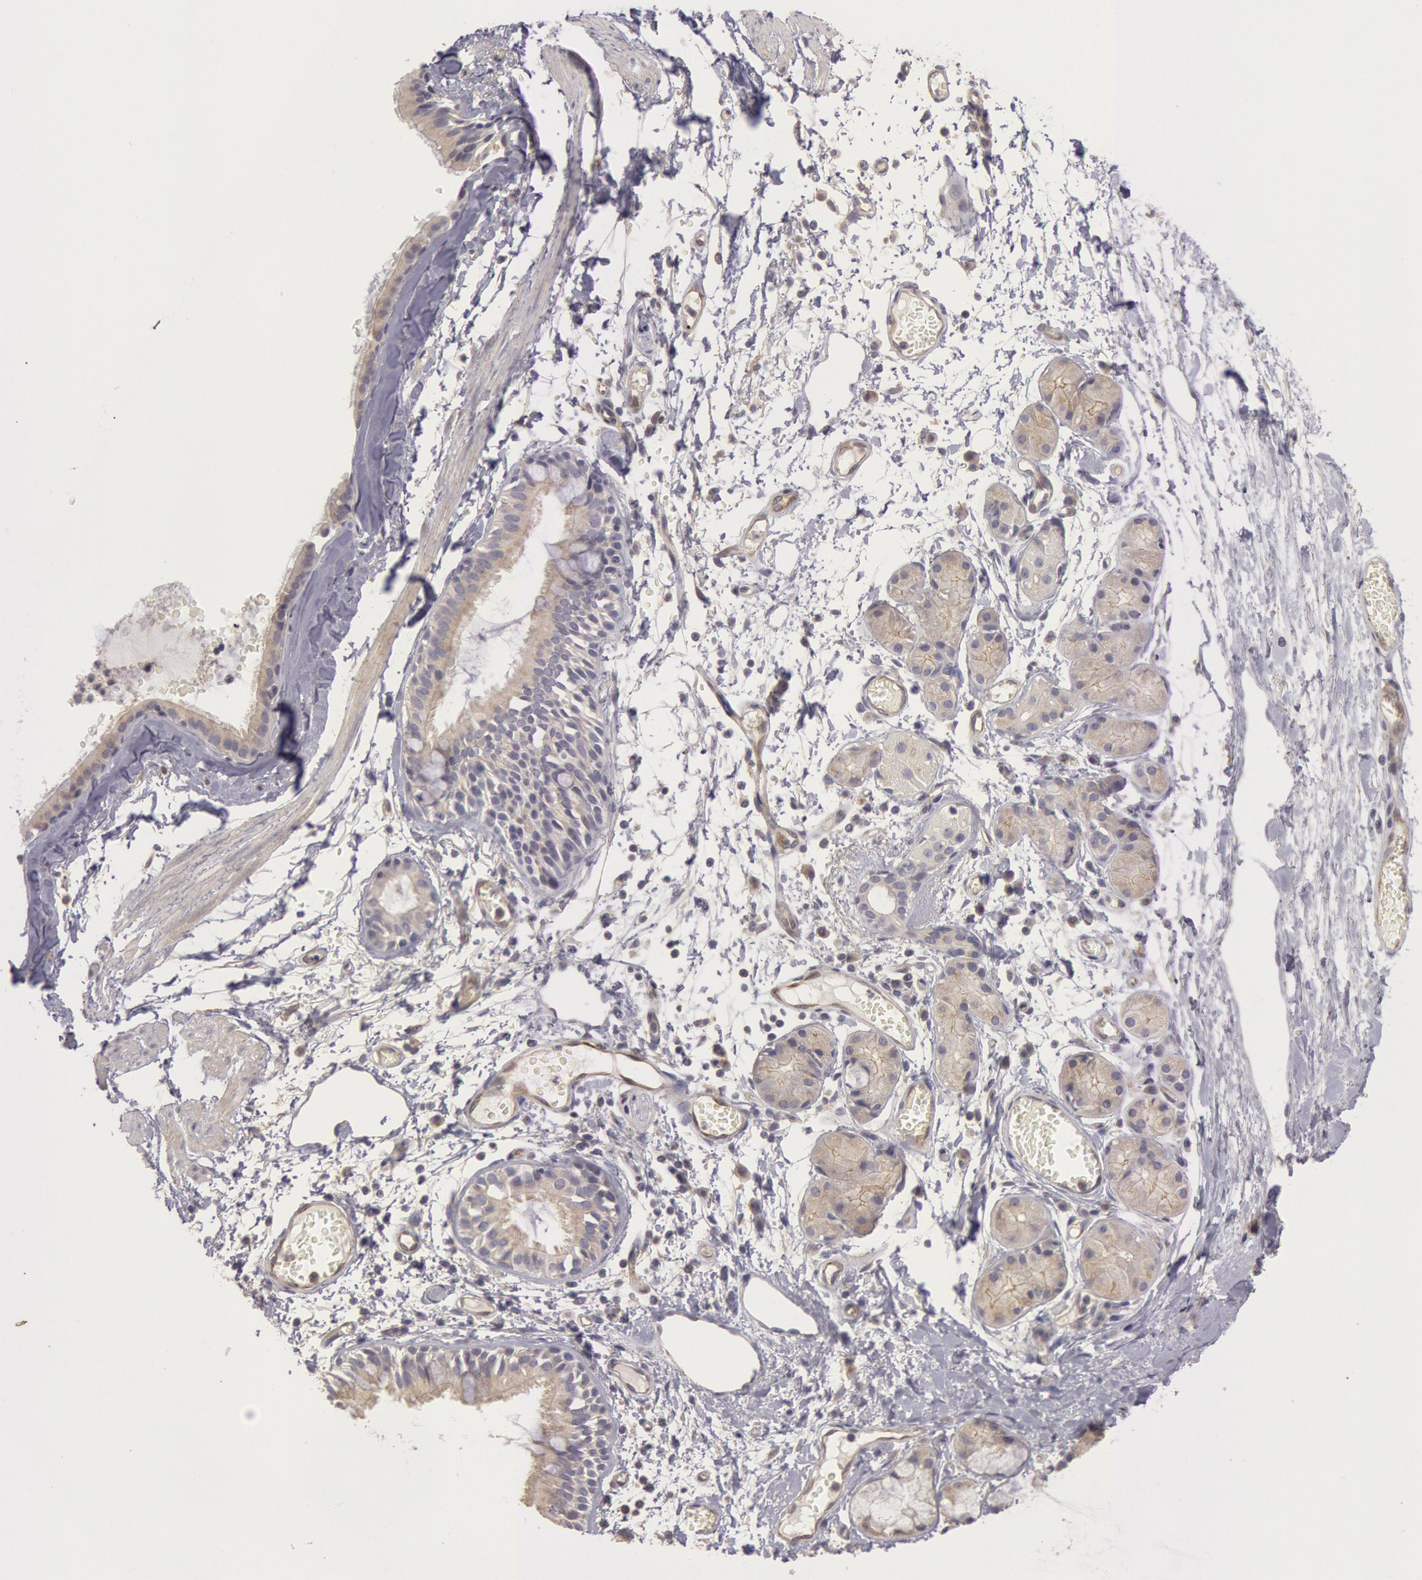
{"staining": {"intensity": "negative", "quantity": "none", "location": "none"}, "tissue": "bronchus", "cell_type": "Respiratory epithelial cells", "image_type": "normal", "snomed": [{"axis": "morphology", "description": "Normal tissue, NOS"}, {"axis": "topography", "description": "Bronchus"}, {"axis": "topography", "description": "Lung"}], "caption": "Immunohistochemical staining of unremarkable human bronchus reveals no significant positivity in respiratory epithelial cells. The staining was performed using DAB (3,3'-diaminobenzidine) to visualize the protein expression in brown, while the nuclei were stained in blue with hematoxylin (Magnification: 20x).", "gene": "AMOTL1", "patient": {"sex": "female", "age": 56}}